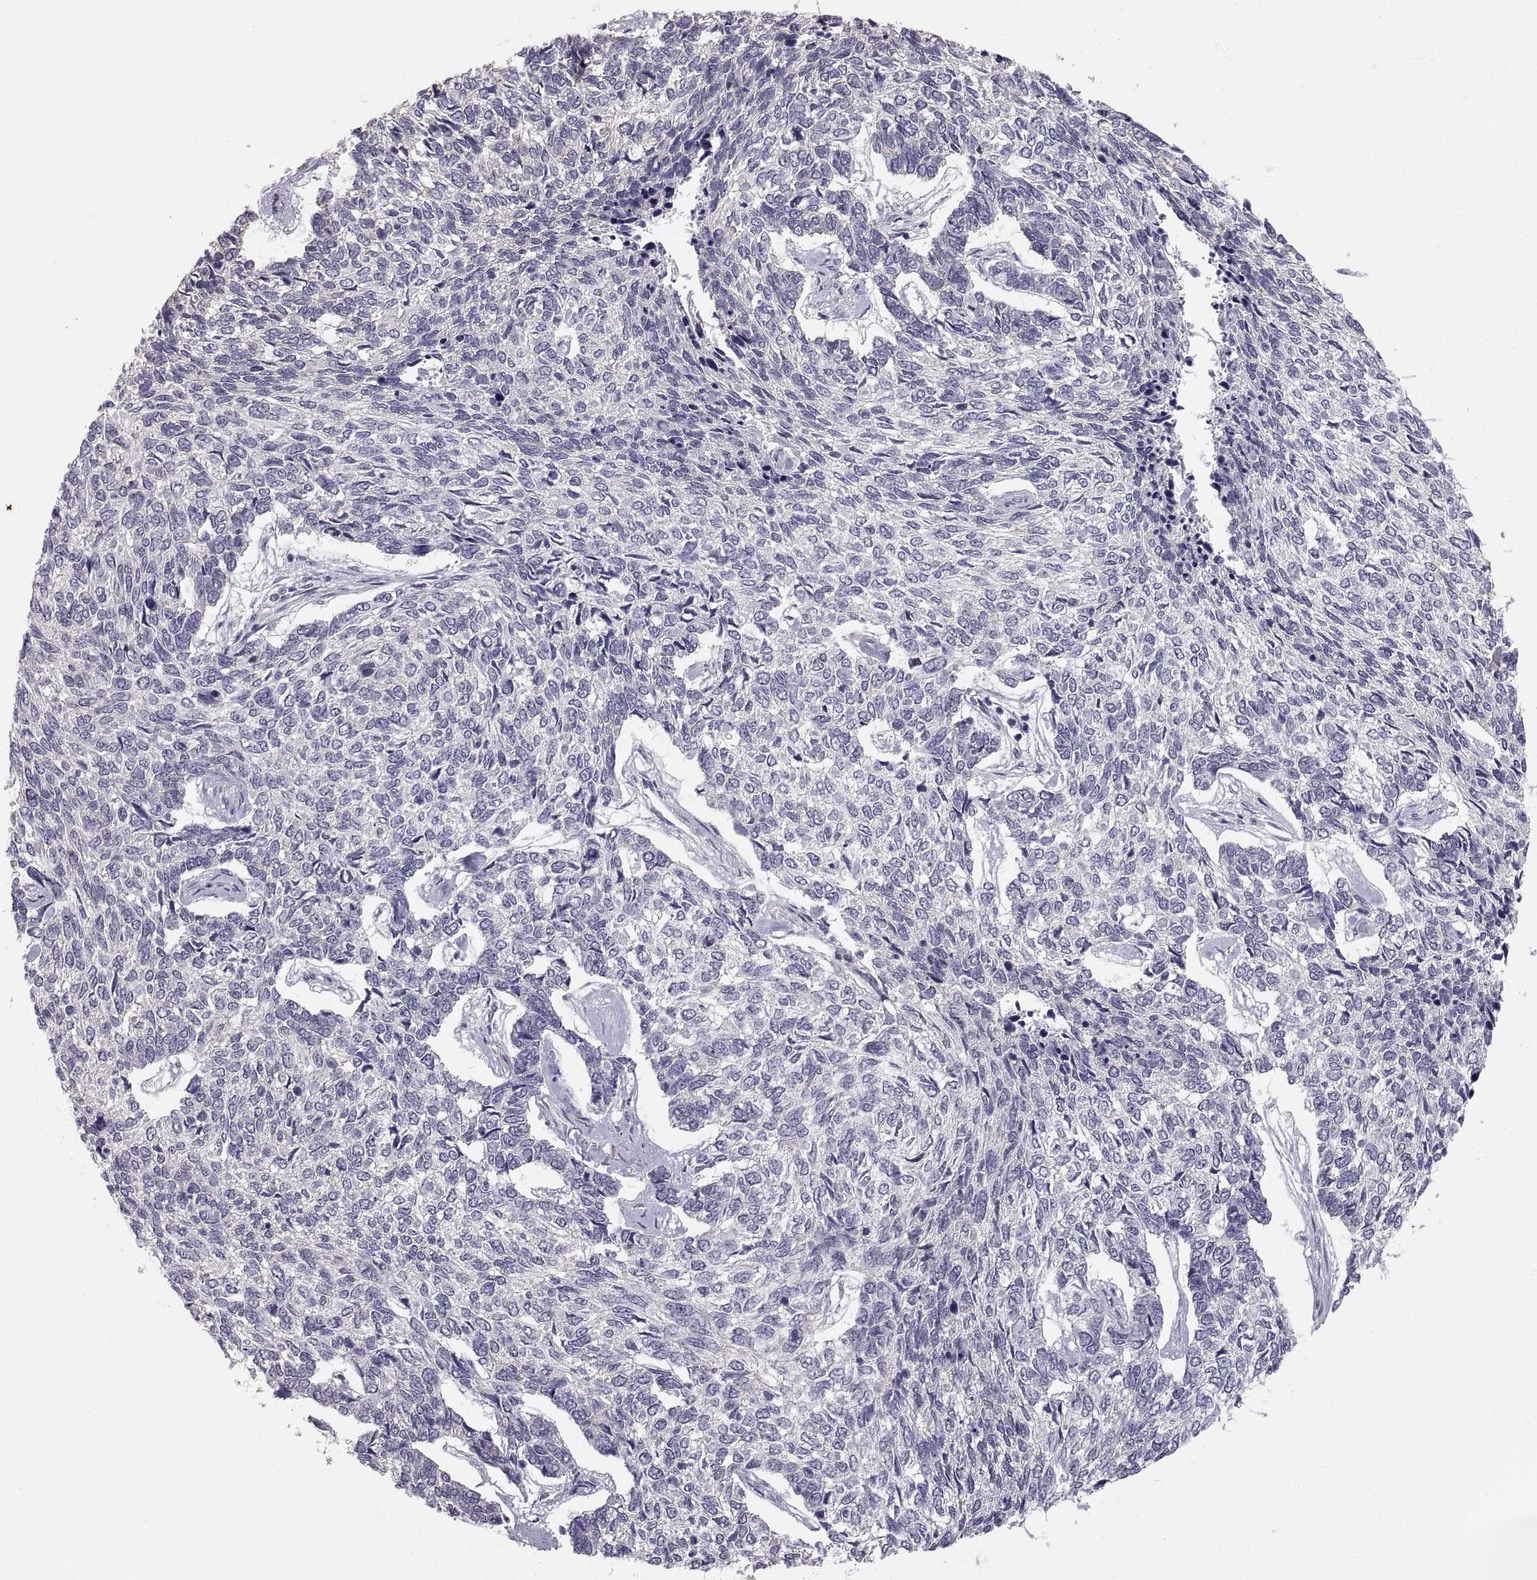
{"staining": {"intensity": "negative", "quantity": "none", "location": "none"}, "tissue": "skin cancer", "cell_type": "Tumor cells", "image_type": "cancer", "snomed": [{"axis": "morphology", "description": "Basal cell carcinoma"}, {"axis": "topography", "description": "Skin"}], "caption": "The micrograph displays no staining of tumor cells in skin basal cell carcinoma. (DAB immunohistochemistry with hematoxylin counter stain).", "gene": "ZNF185", "patient": {"sex": "female", "age": 65}}